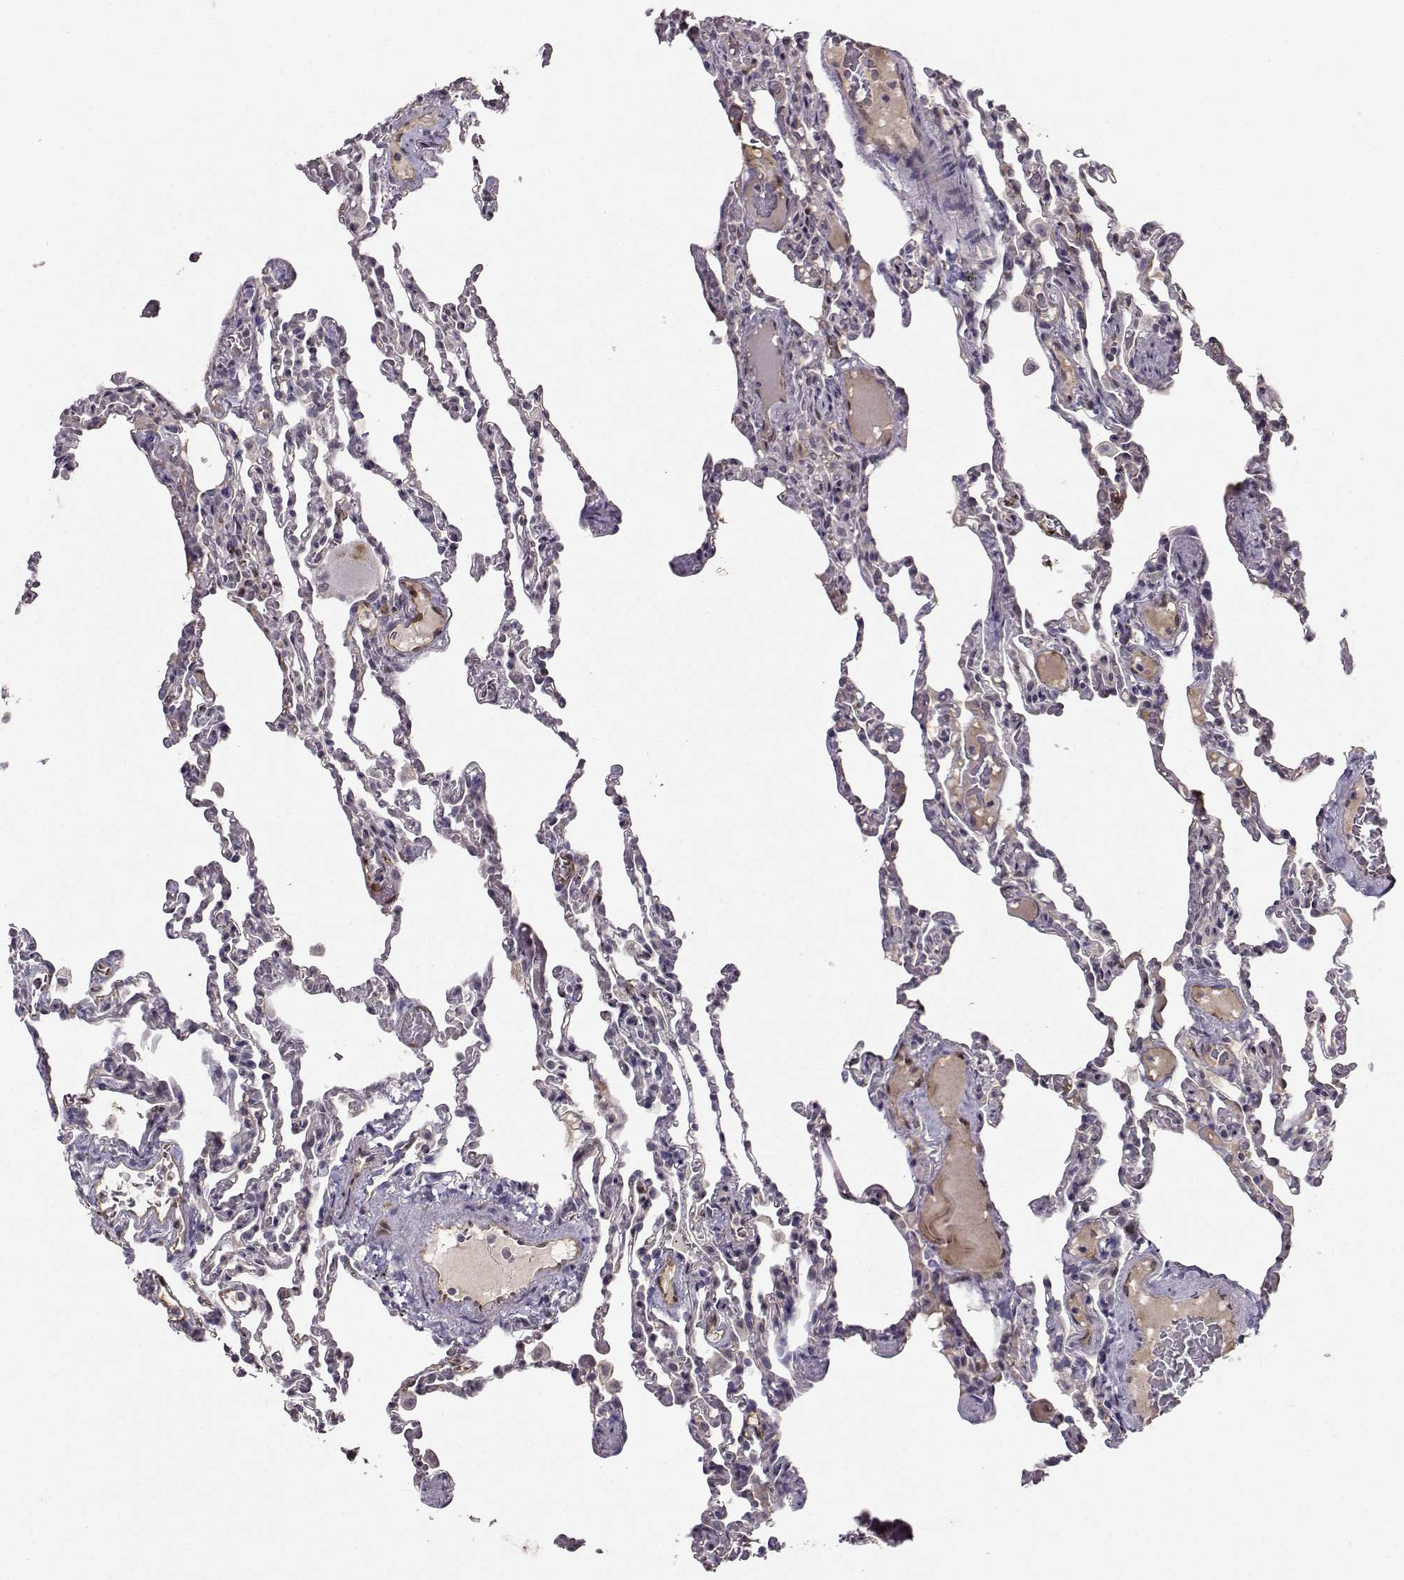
{"staining": {"intensity": "negative", "quantity": "none", "location": "none"}, "tissue": "lung", "cell_type": "Alveolar cells", "image_type": "normal", "snomed": [{"axis": "morphology", "description": "Normal tissue, NOS"}, {"axis": "topography", "description": "Lung"}], "caption": "Immunohistochemistry micrograph of benign lung: lung stained with DAB displays no significant protein staining in alveolar cells. (Brightfield microscopy of DAB IHC at high magnification).", "gene": "NQO1", "patient": {"sex": "female", "age": 43}}